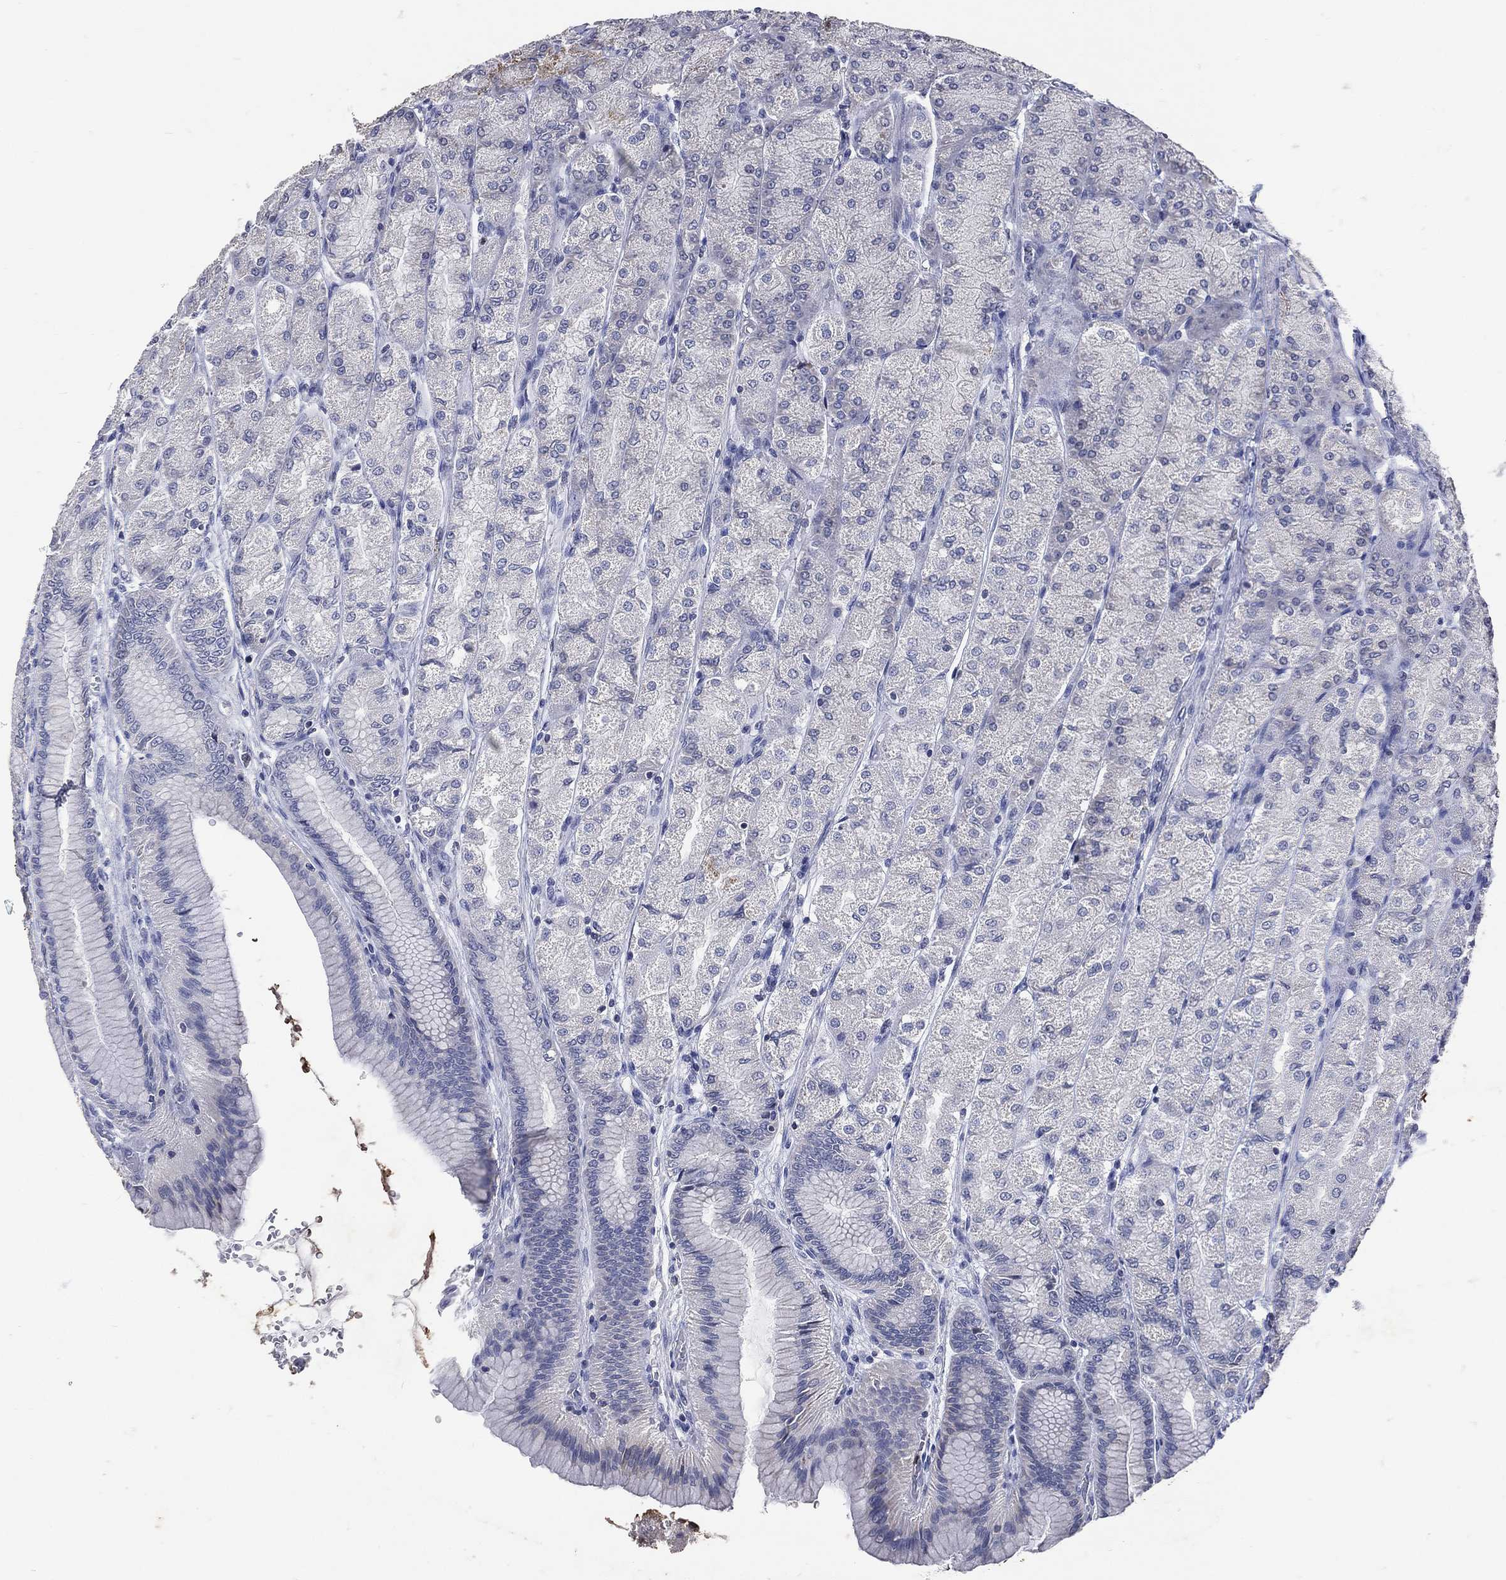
{"staining": {"intensity": "negative", "quantity": "none", "location": "none"}, "tissue": "stomach", "cell_type": "Glandular cells", "image_type": "normal", "snomed": [{"axis": "morphology", "description": "Normal tissue, NOS"}, {"axis": "morphology", "description": "Adenocarcinoma, NOS"}, {"axis": "morphology", "description": "Adenocarcinoma, High grade"}, {"axis": "topography", "description": "Stomach, upper"}, {"axis": "topography", "description": "Stomach"}], "caption": "An IHC photomicrograph of unremarkable stomach is shown. There is no staining in glandular cells of stomach. The staining was performed using DAB to visualize the protein expression in brown, while the nuclei were stained in blue with hematoxylin (Magnification: 20x).", "gene": "SLC34A2", "patient": {"sex": "female", "age": 65}}